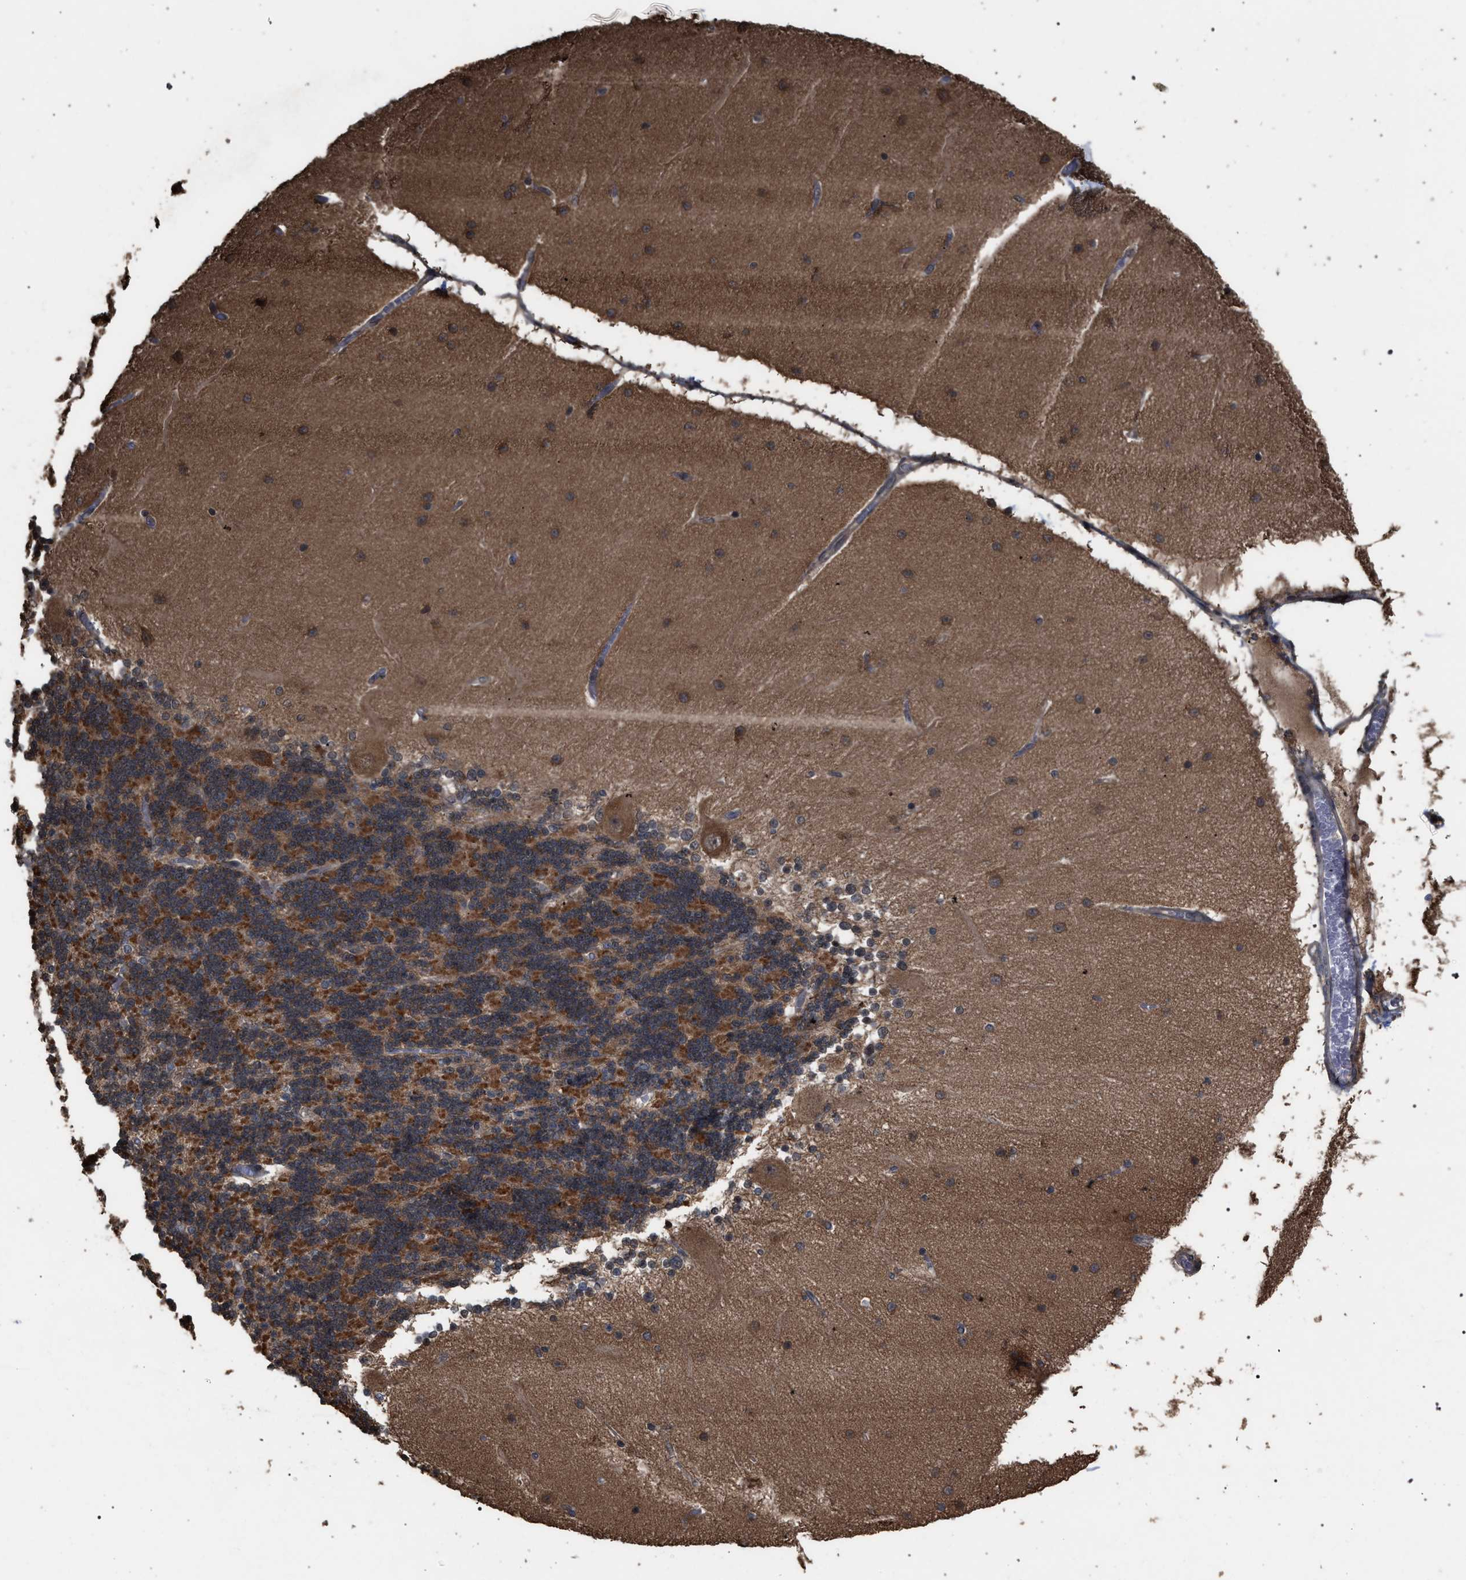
{"staining": {"intensity": "moderate", "quantity": ">75%", "location": "cytoplasmic/membranous"}, "tissue": "cerebellum", "cell_type": "Cells in granular layer", "image_type": "normal", "snomed": [{"axis": "morphology", "description": "Normal tissue, NOS"}, {"axis": "topography", "description": "Cerebellum"}], "caption": "Cerebellum stained with DAB immunohistochemistry (IHC) reveals medium levels of moderate cytoplasmic/membranous staining in about >75% of cells in granular layer.", "gene": "NAA35", "patient": {"sex": "female", "age": 54}}